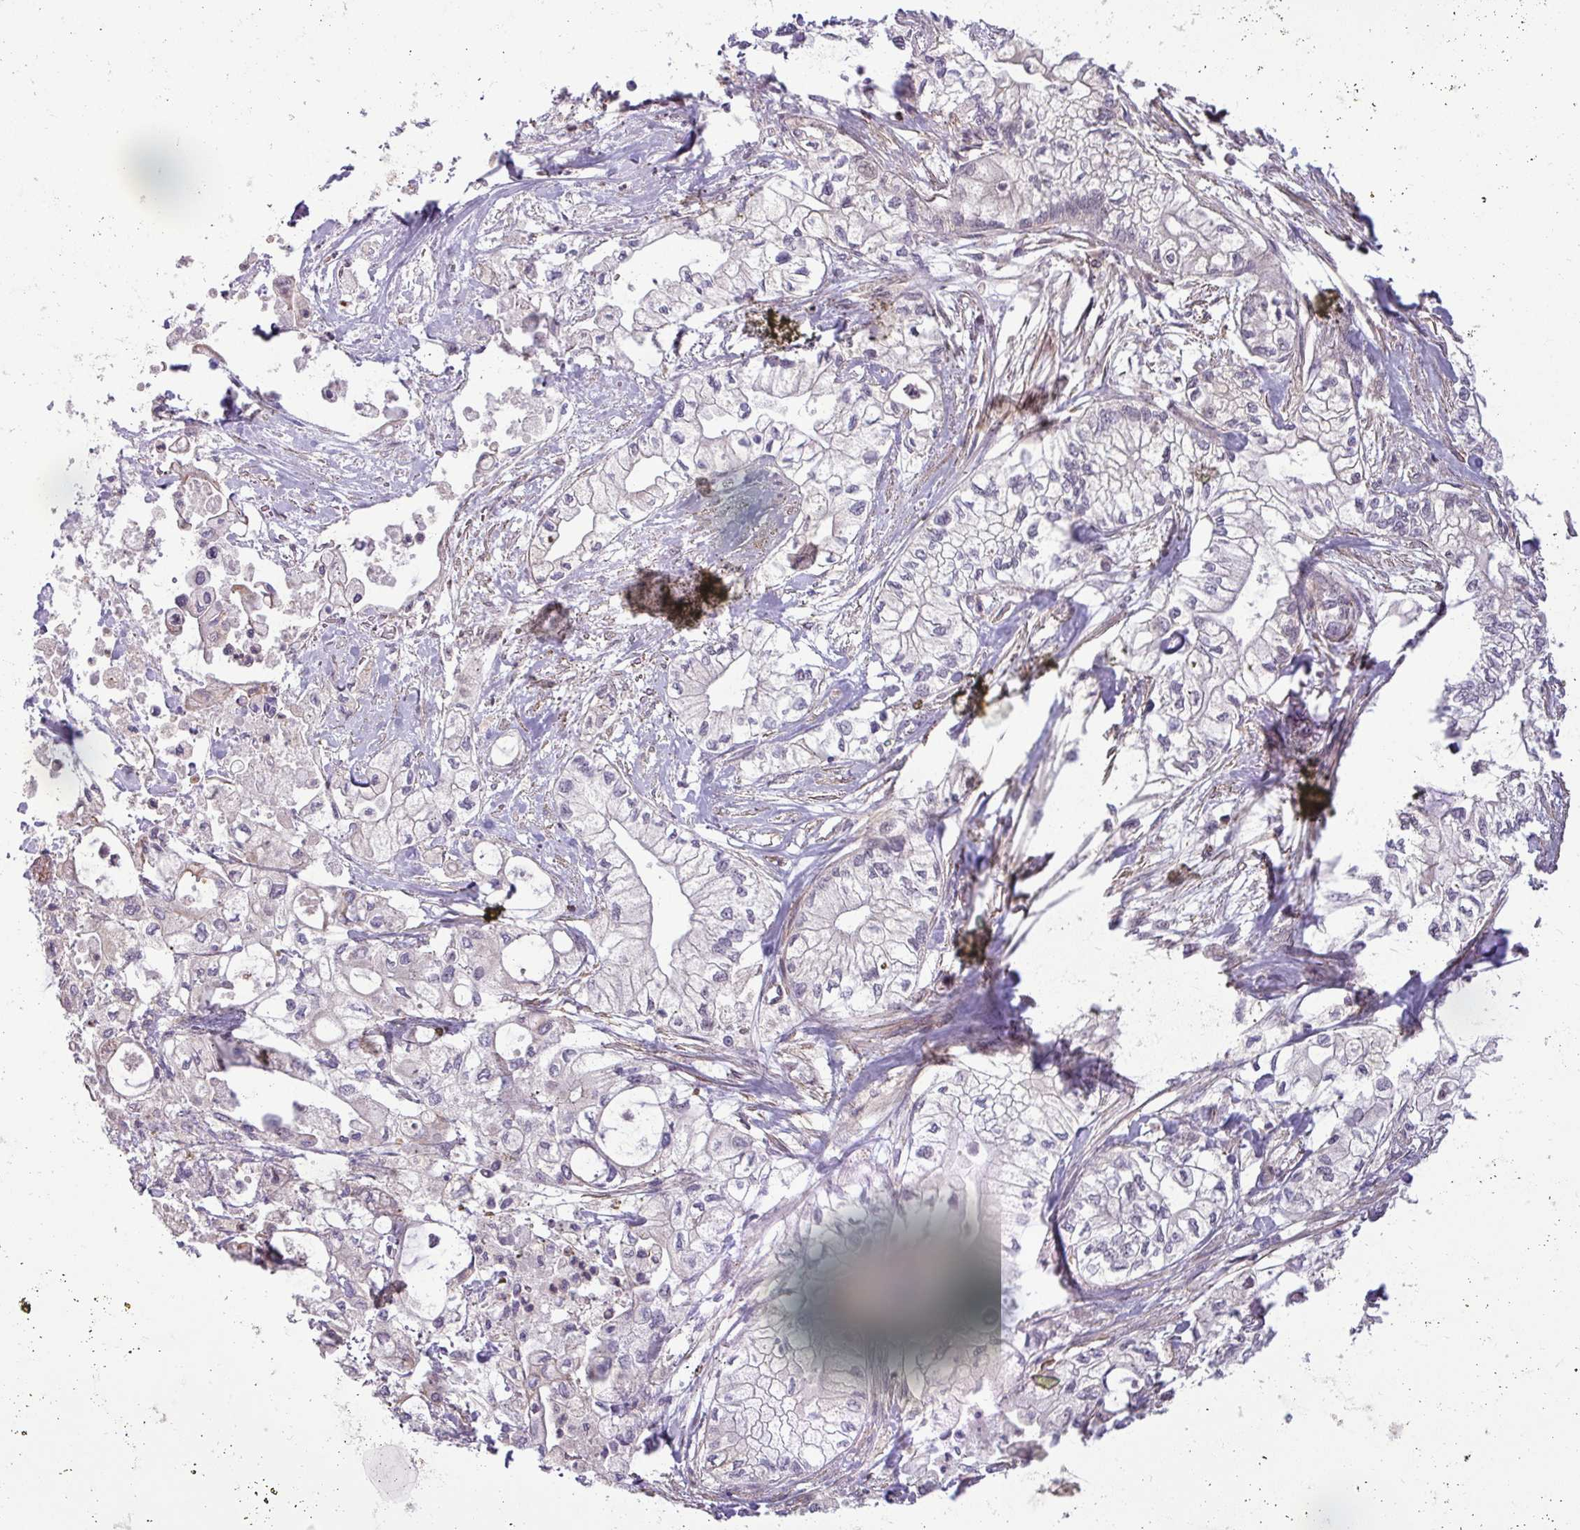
{"staining": {"intensity": "negative", "quantity": "none", "location": "none"}, "tissue": "pancreatic cancer", "cell_type": "Tumor cells", "image_type": "cancer", "snomed": [{"axis": "morphology", "description": "Adenocarcinoma, NOS"}, {"axis": "topography", "description": "Pancreas"}], "caption": "An image of pancreatic cancer stained for a protein displays no brown staining in tumor cells.", "gene": "ZNF835", "patient": {"sex": "male", "age": 79}}